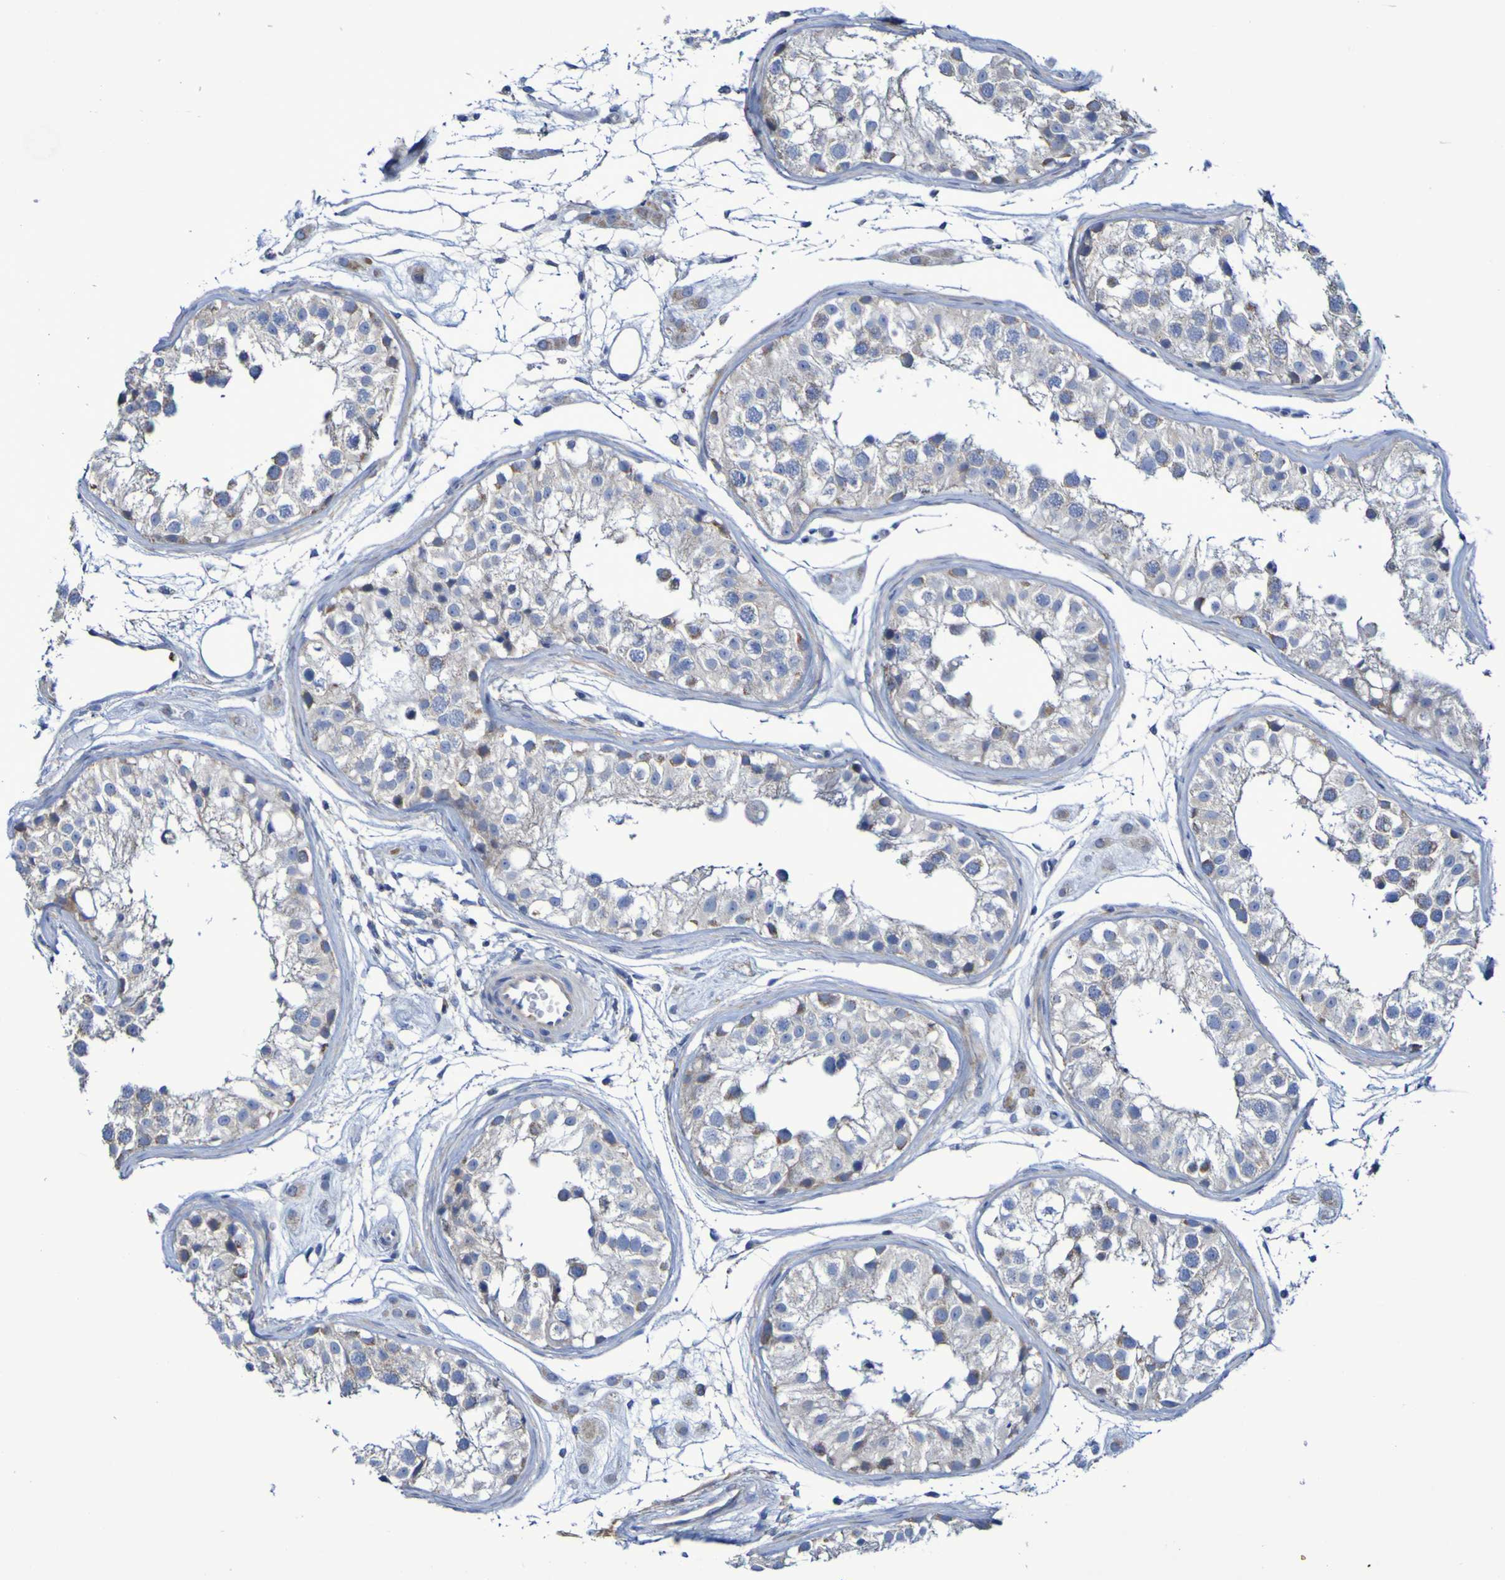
{"staining": {"intensity": "weak", "quantity": "25%-75%", "location": "cytoplasmic/membranous"}, "tissue": "testis", "cell_type": "Cells in seminiferous ducts", "image_type": "normal", "snomed": [{"axis": "morphology", "description": "Normal tissue, NOS"}, {"axis": "morphology", "description": "Adenocarcinoma, metastatic, NOS"}, {"axis": "topography", "description": "Testis"}], "caption": "An immunohistochemistry histopathology image of benign tissue is shown. Protein staining in brown labels weak cytoplasmic/membranous positivity in testis within cells in seminiferous ducts.", "gene": "CNTN2", "patient": {"sex": "male", "age": 26}}